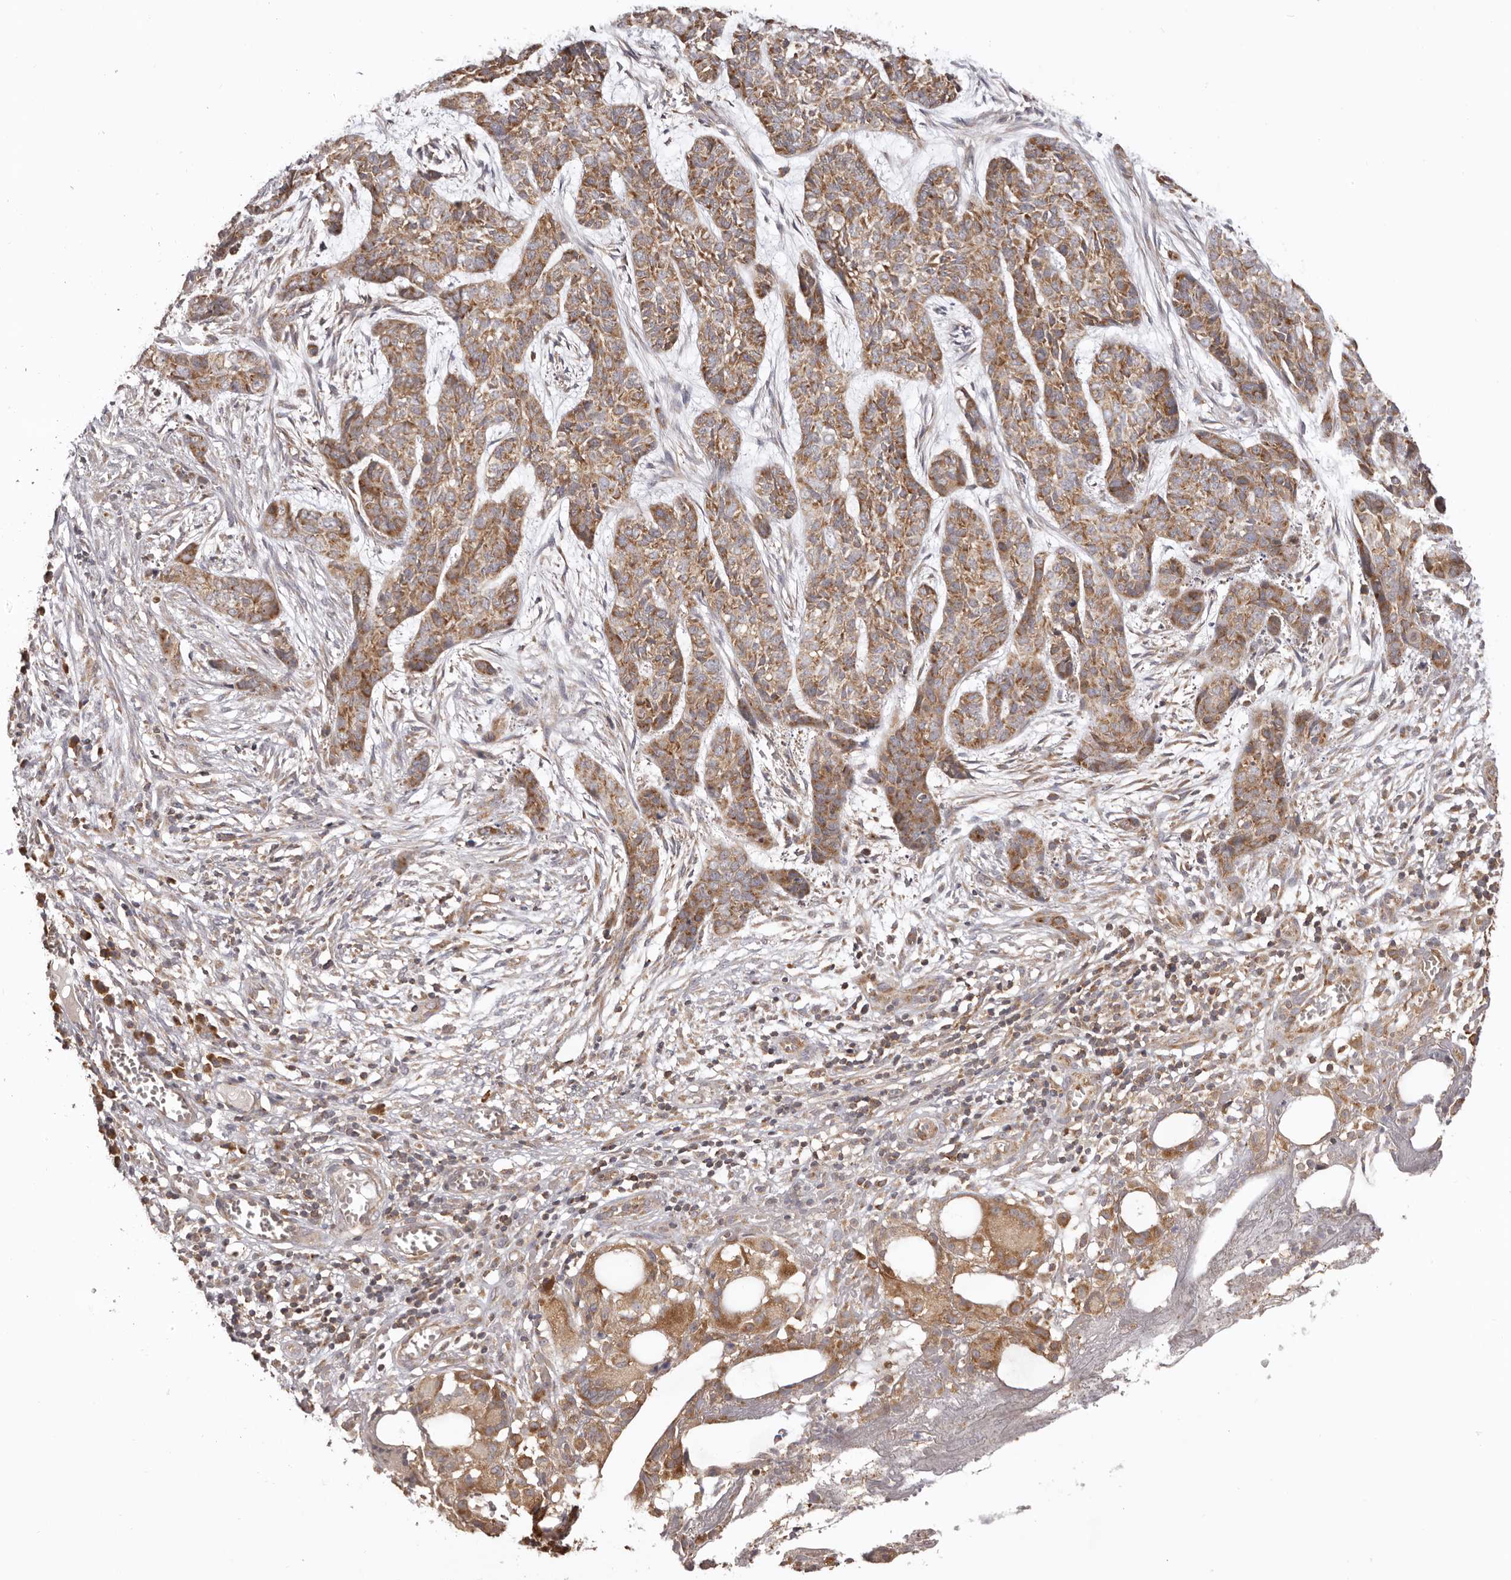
{"staining": {"intensity": "moderate", "quantity": ">75%", "location": "cytoplasmic/membranous"}, "tissue": "skin cancer", "cell_type": "Tumor cells", "image_type": "cancer", "snomed": [{"axis": "morphology", "description": "Basal cell carcinoma"}, {"axis": "topography", "description": "Skin"}], "caption": "Skin basal cell carcinoma was stained to show a protein in brown. There is medium levels of moderate cytoplasmic/membranous expression in approximately >75% of tumor cells. (IHC, brightfield microscopy, high magnification).", "gene": "EEF1E1", "patient": {"sex": "female", "age": 64}}